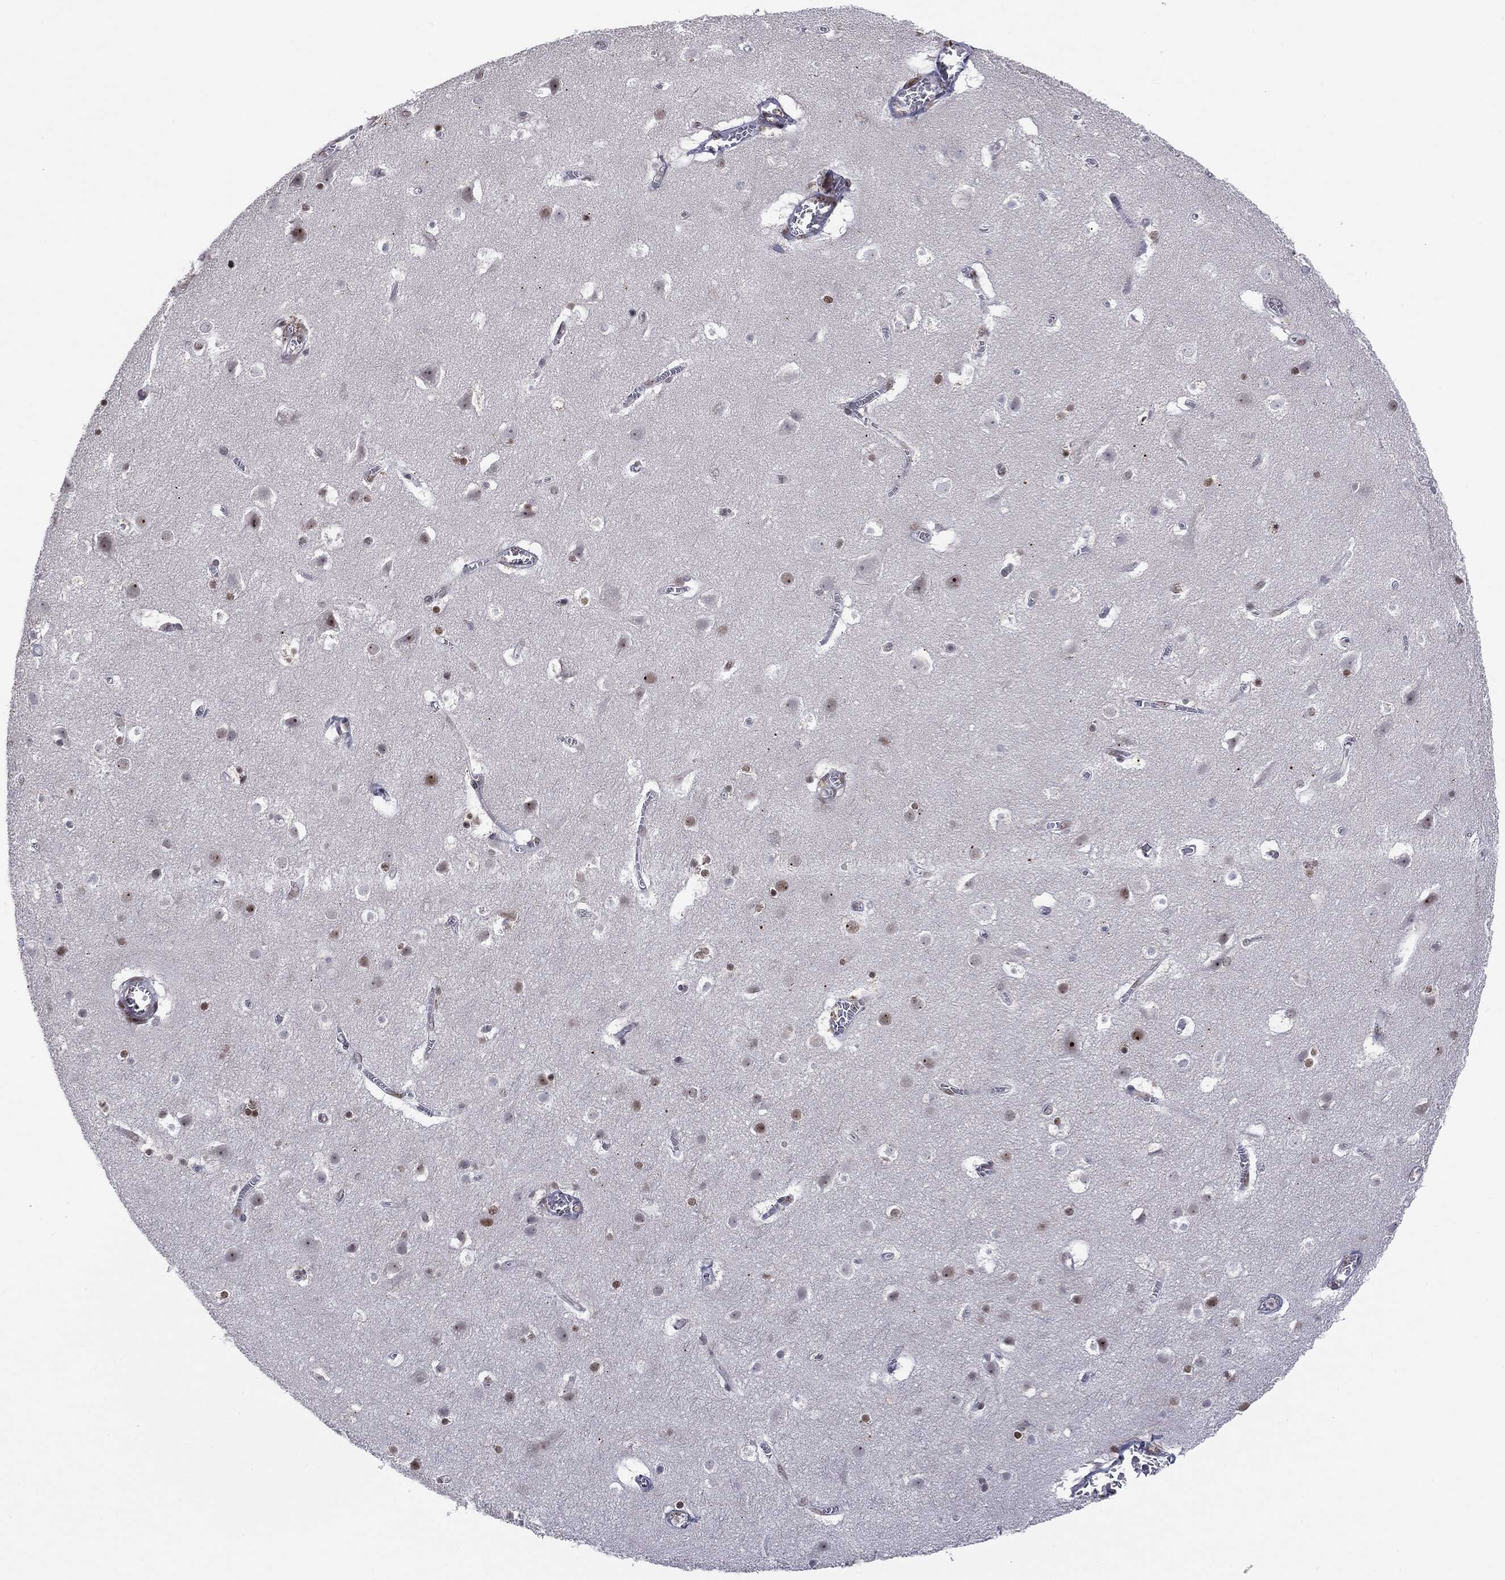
{"staining": {"intensity": "negative", "quantity": "none", "location": "none"}, "tissue": "cerebral cortex", "cell_type": "Endothelial cells", "image_type": "normal", "snomed": [{"axis": "morphology", "description": "Normal tissue, NOS"}, {"axis": "topography", "description": "Cerebral cortex"}], "caption": "Immunohistochemical staining of normal cerebral cortex displays no significant expression in endothelial cells.", "gene": "MDC1", "patient": {"sex": "male", "age": 59}}